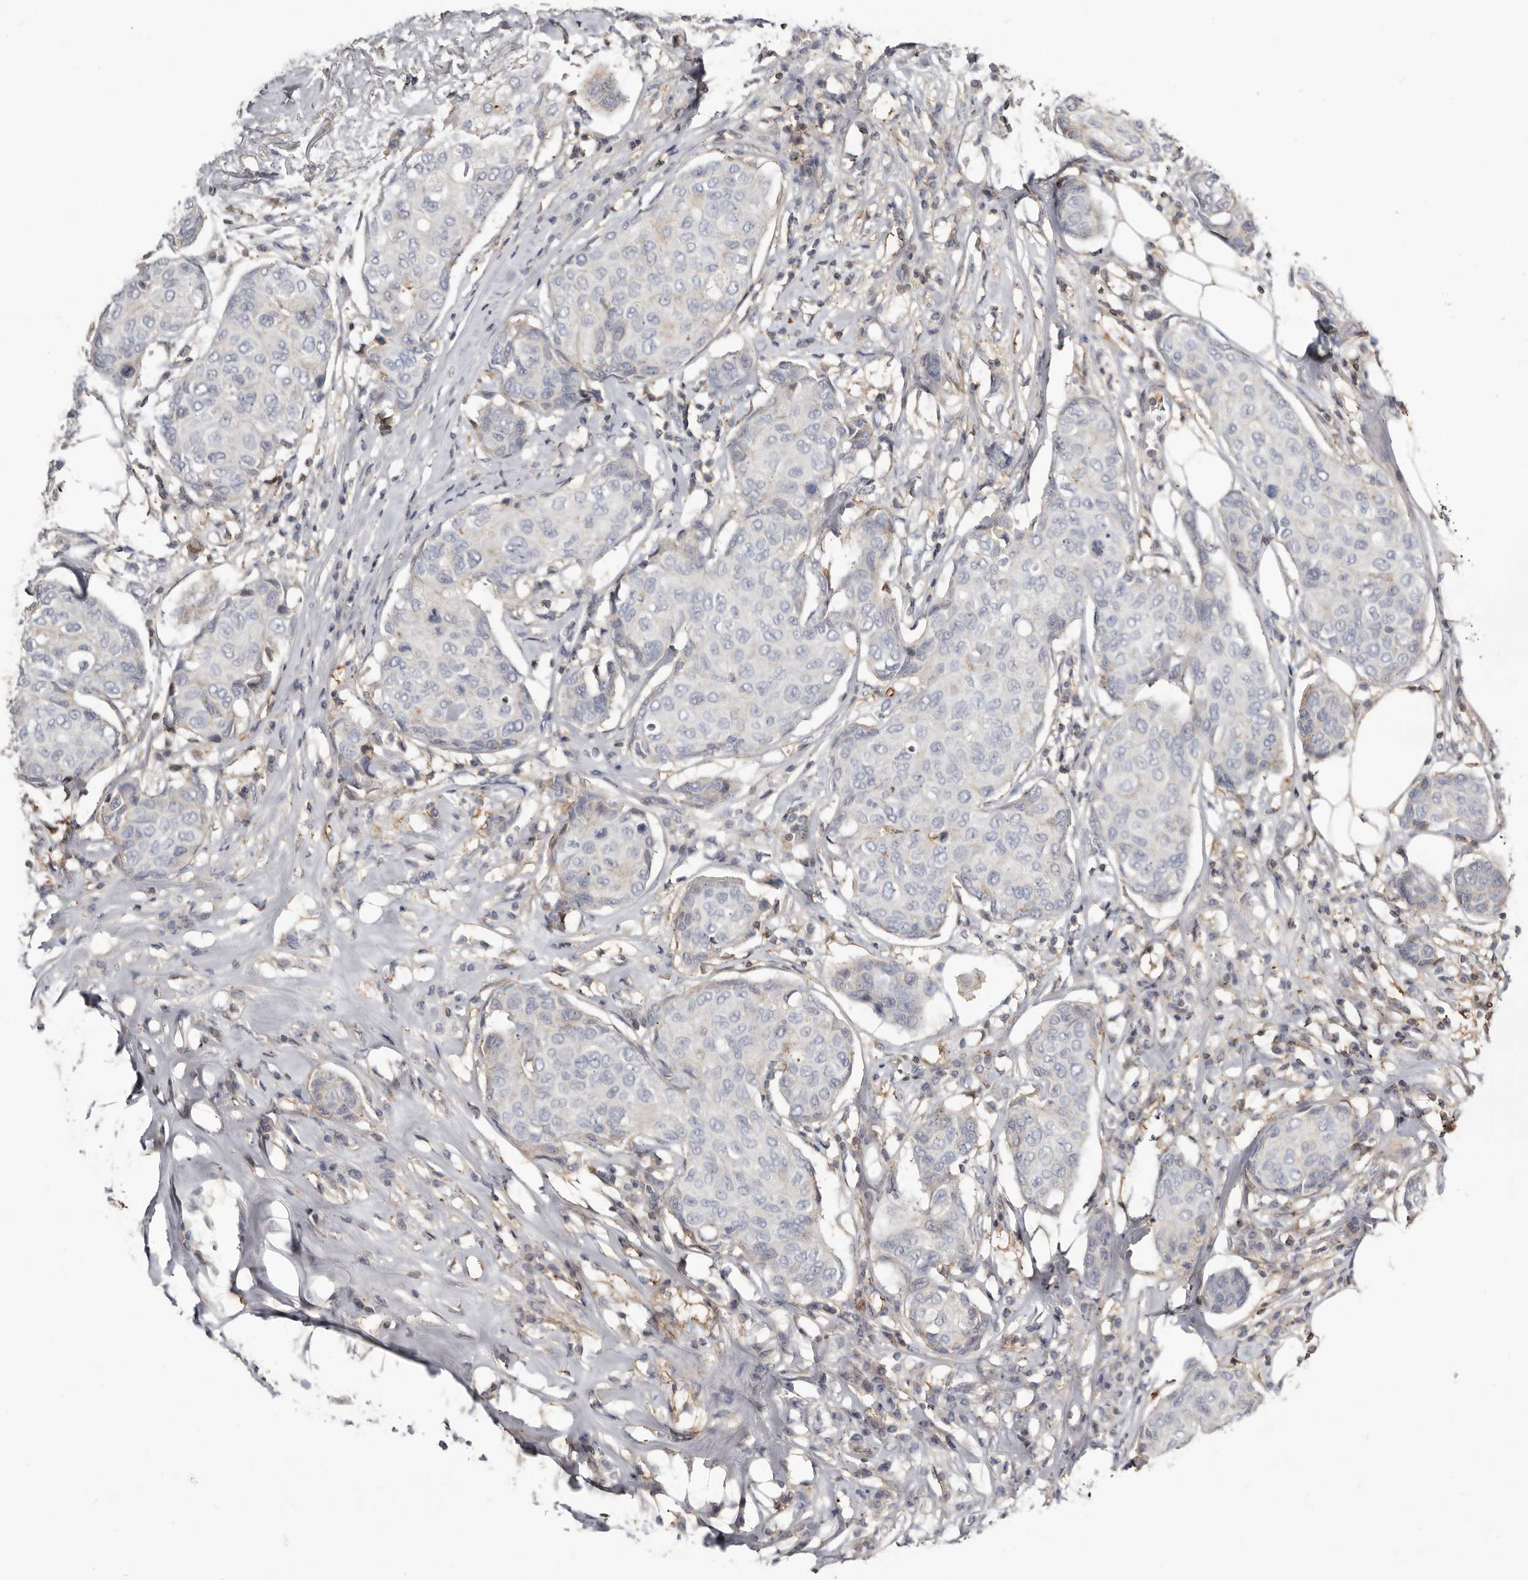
{"staining": {"intensity": "negative", "quantity": "none", "location": "none"}, "tissue": "breast cancer", "cell_type": "Tumor cells", "image_type": "cancer", "snomed": [{"axis": "morphology", "description": "Duct carcinoma"}, {"axis": "topography", "description": "Breast"}], "caption": "This is an IHC histopathology image of breast invasive ductal carcinoma. There is no staining in tumor cells.", "gene": "KIF26B", "patient": {"sex": "female", "age": 80}}